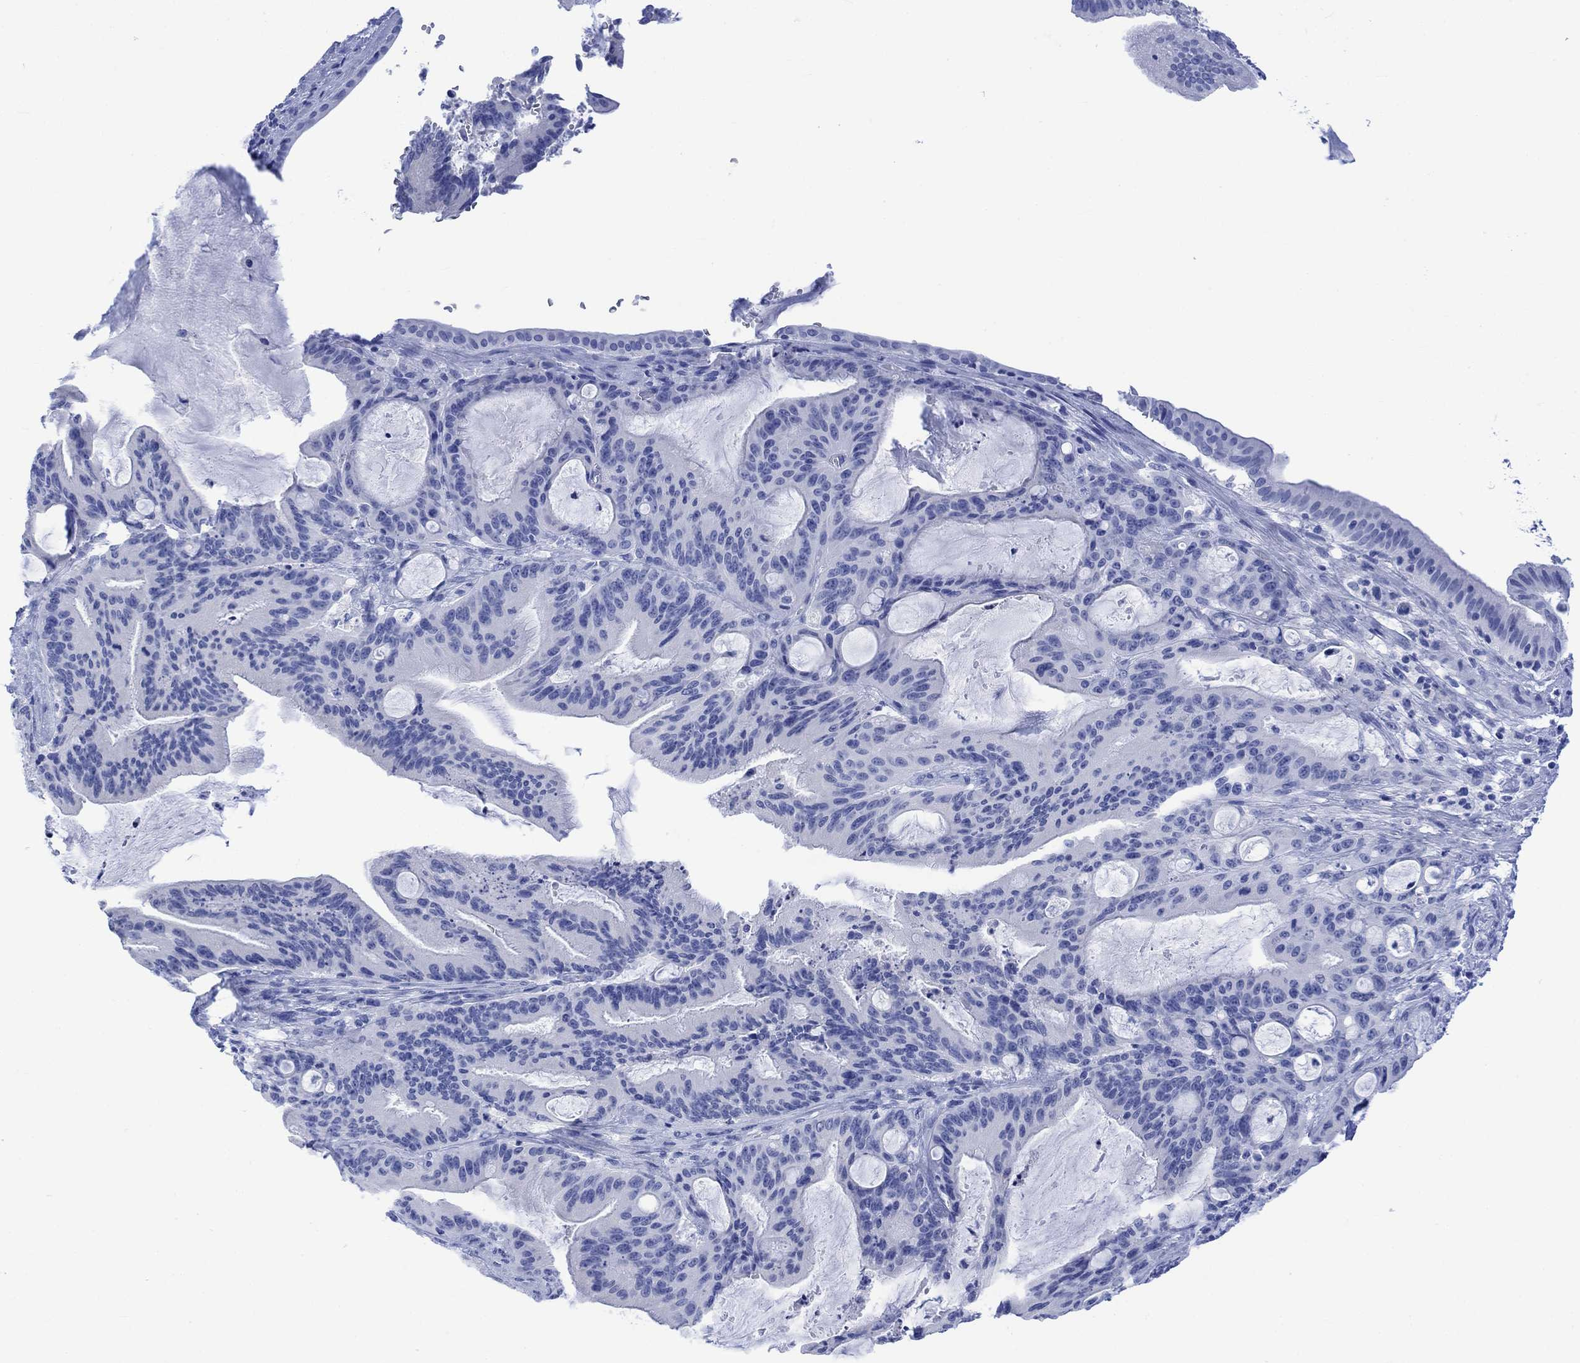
{"staining": {"intensity": "negative", "quantity": "none", "location": "none"}, "tissue": "liver cancer", "cell_type": "Tumor cells", "image_type": "cancer", "snomed": [{"axis": "morphology", "description": "Cholangiocarcinoma"}, {"axis": "topography", "description": "Liver"}], "caption": "Tumor cells are negative for protein expression in human liver cholangiocarcinoma.", "gene": "CELF4", "patient": {"sex": "female", "age": 73}}